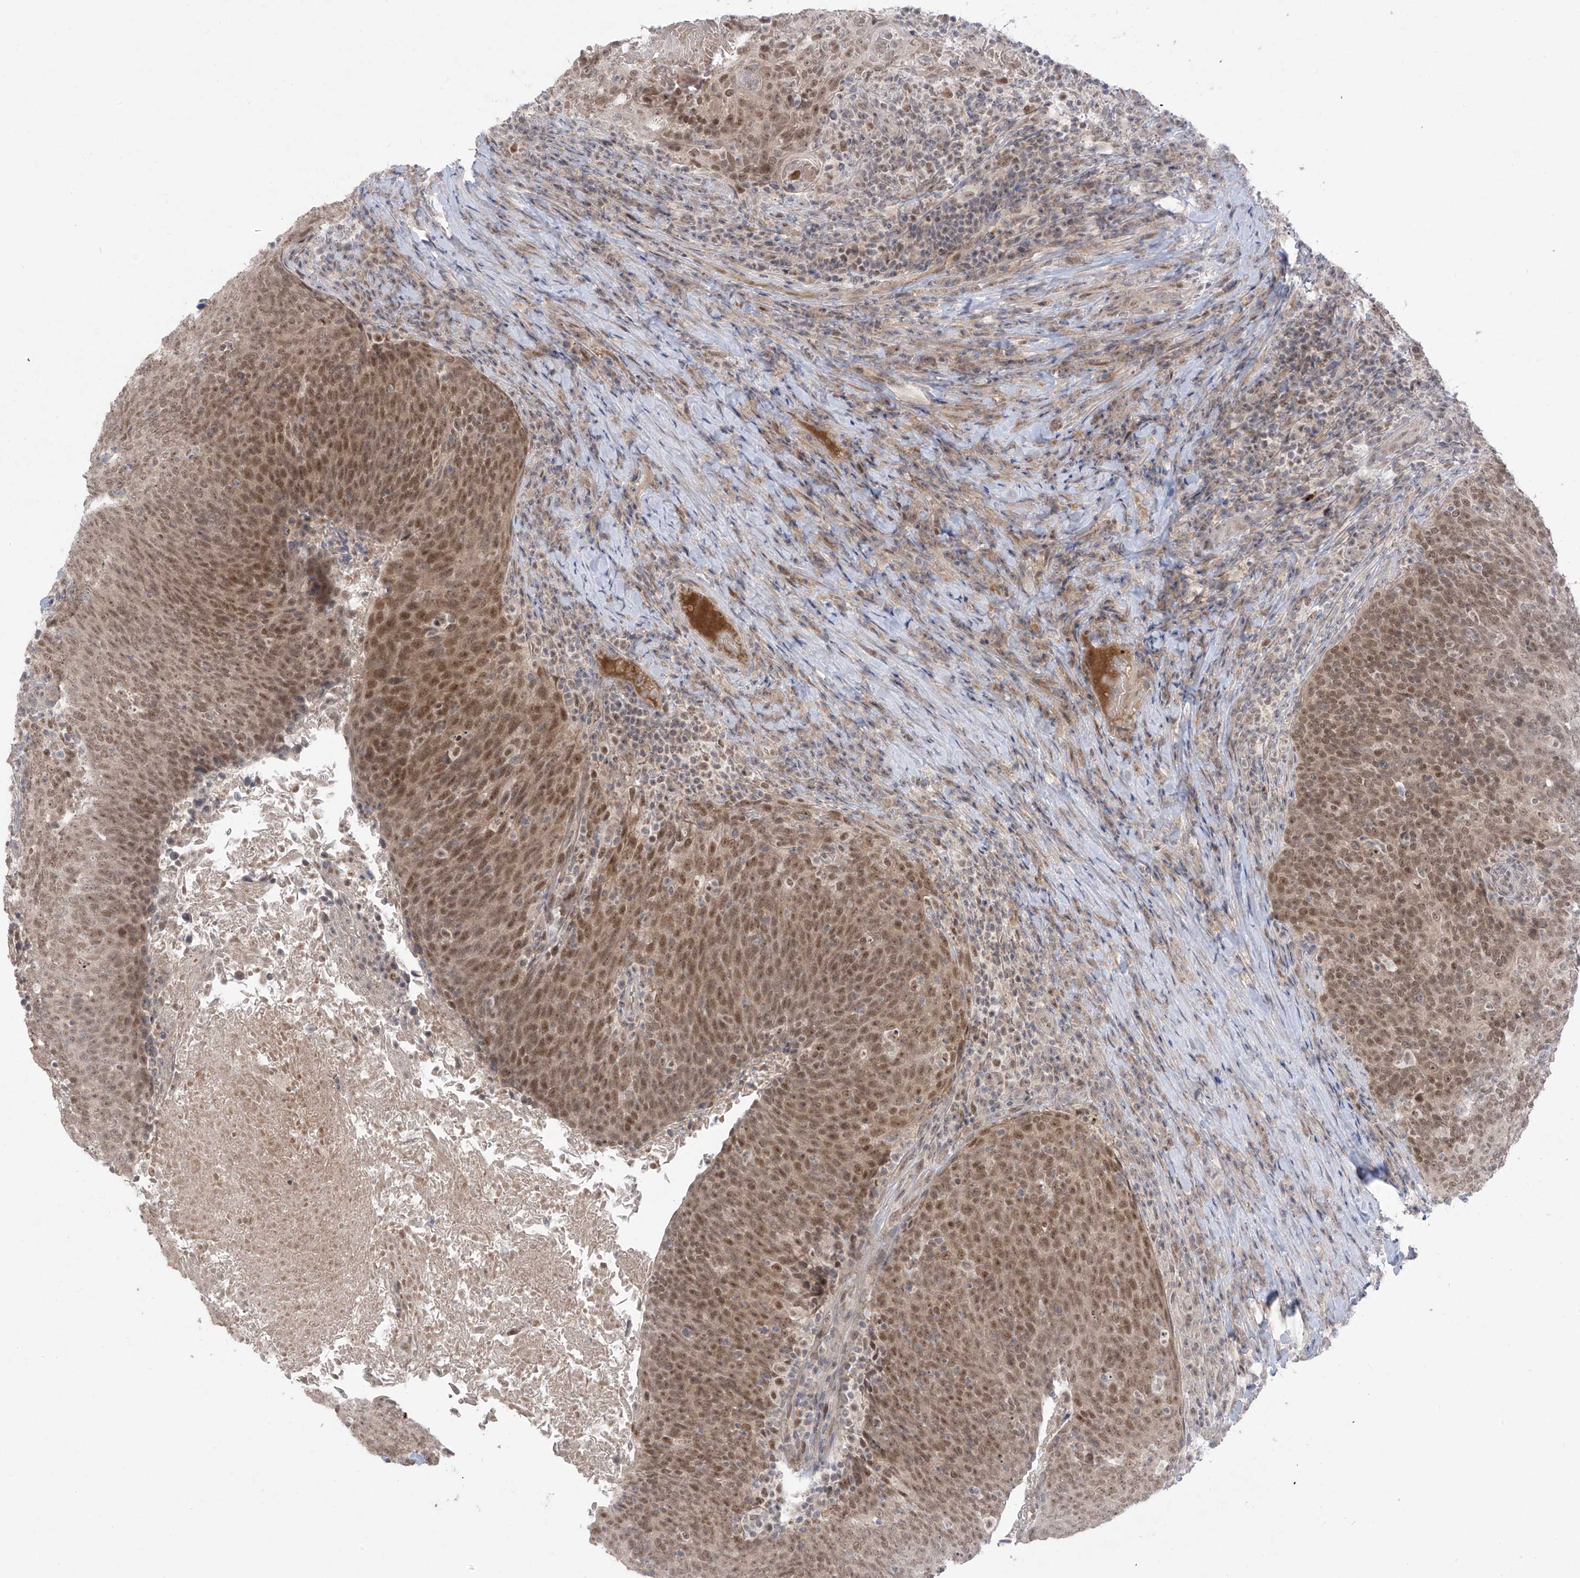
{"staining": {"intensity": "moderate", "quantity": ">75%", "location": "nuclear"}, "tissue": "head and neck cancer", "cell_type": "Tumor cells", "image_type": "cancer", "snomed": [{"axis": "morphology", "description": "Squamous cell carcinoma, NOS"}, {"axis": "morphology", "description": "Squamous cell carcinoma, metastatic, NOS"}, {"axis": "topography", "description": "Lymph node"}, {"axis": "topography", "description": "Head-Neck"}], "caption": "Immunohistochemistry (IHC) histopathology image of neoplastic tissue: human head and neck cancer stained using IHC demonstrates medium levels of moderate protein expression localized specifically in the nuclear of tumor cells, appearing as a nuclear brown color.", "gene": "OGT", "patient": {"sex": "male", "age": 62}}